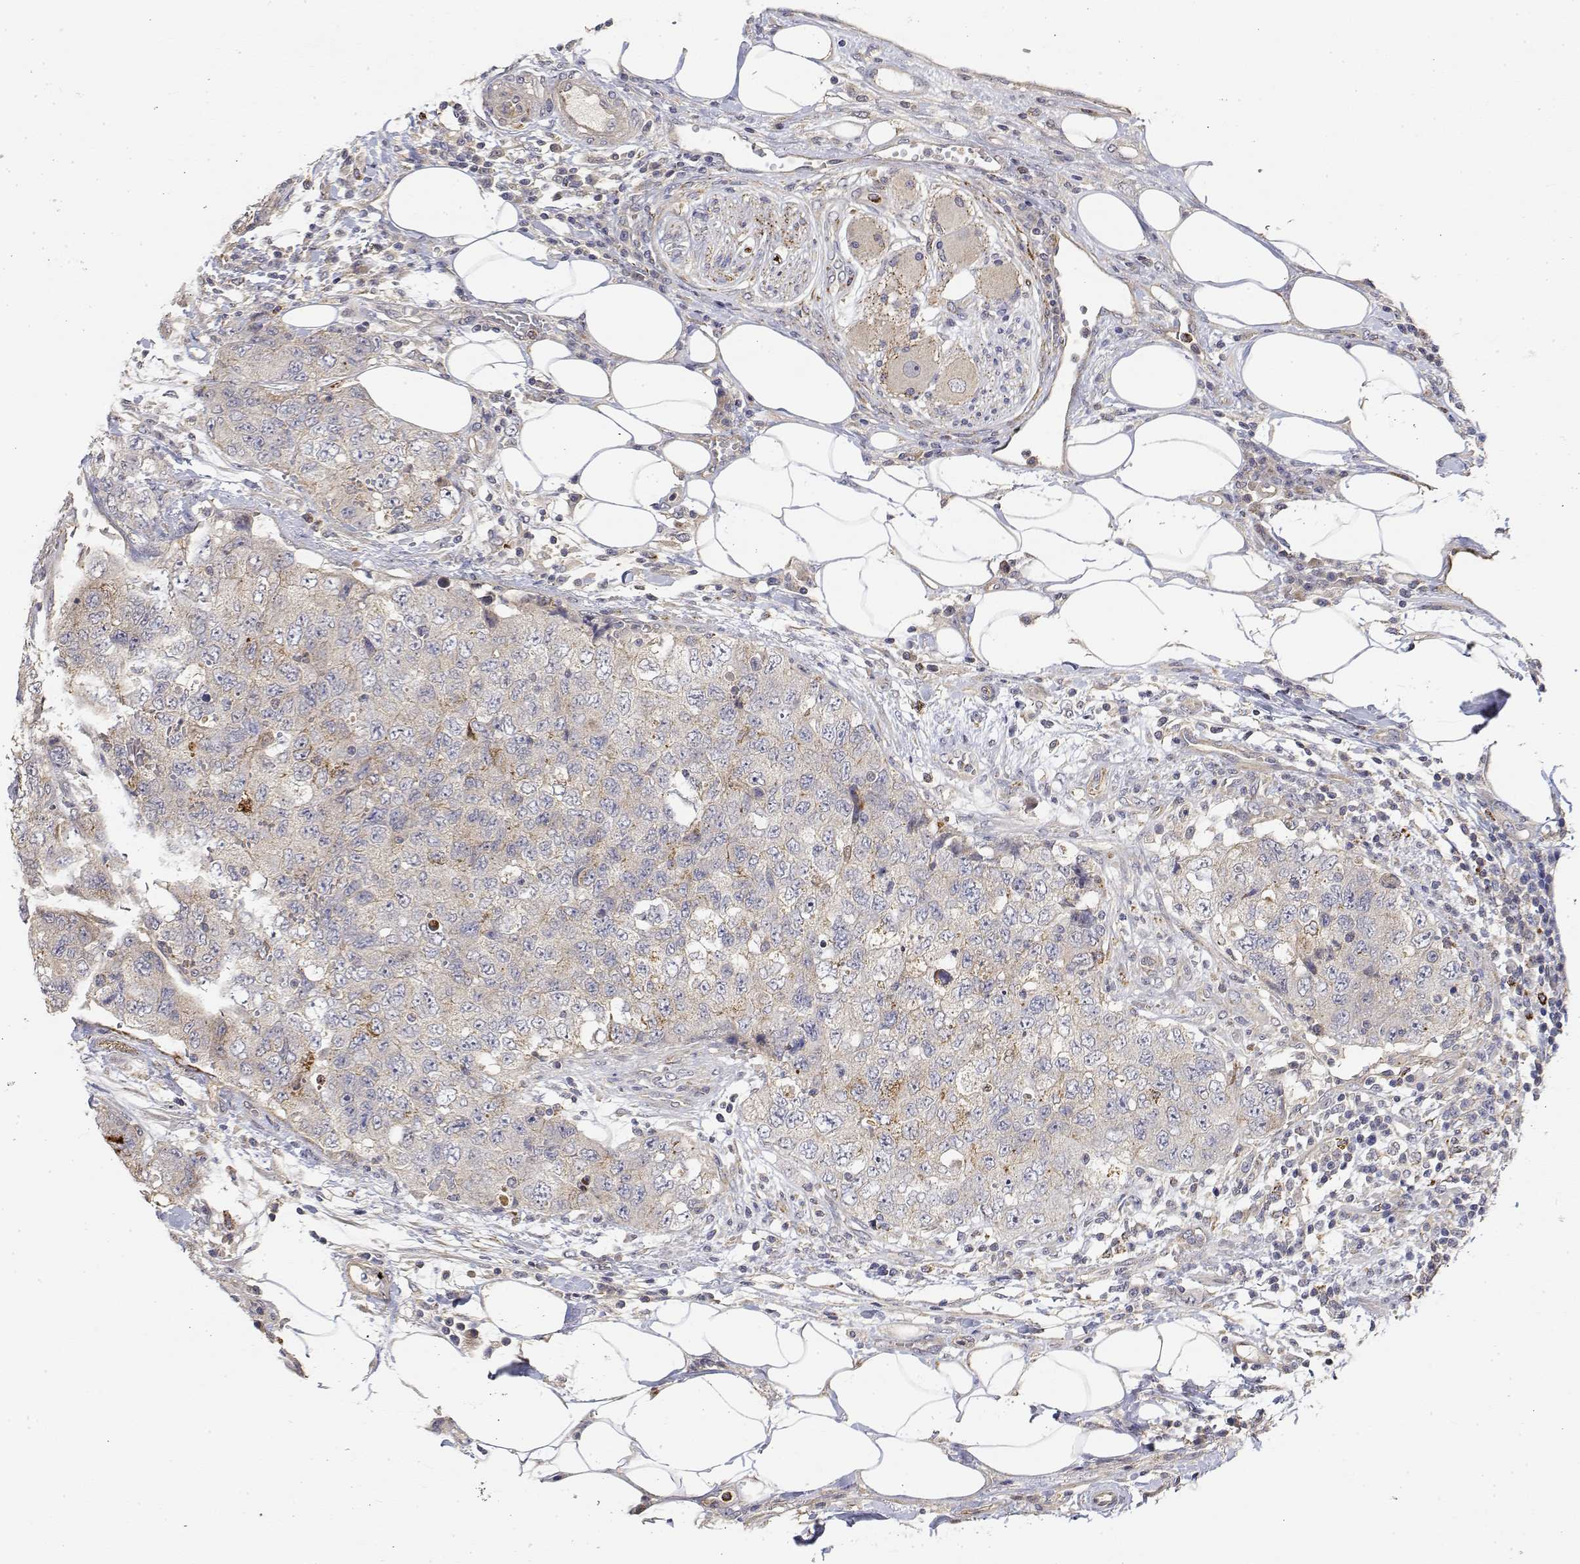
{"staining": {"intensity": "weak", "quantity": "<25%", "location": "cytoplasmic/membranous"}, "tissue": "urothelial cancer", "cell_type": "Tumor cells", "image_type": "cancer", "snomed": [{"axis": "morphology", "description": "Urothelial carcinoma, High grade"}, {"axis": "topography", "description": "Urinary bladder"}], "caption": "A micrograph of urothelial carcinoma (high-grade) stained for a protein reveals no brown staining in tumor cells.", "gene": "LONRF3", "patient": {"sex": "female", "age": 78}}